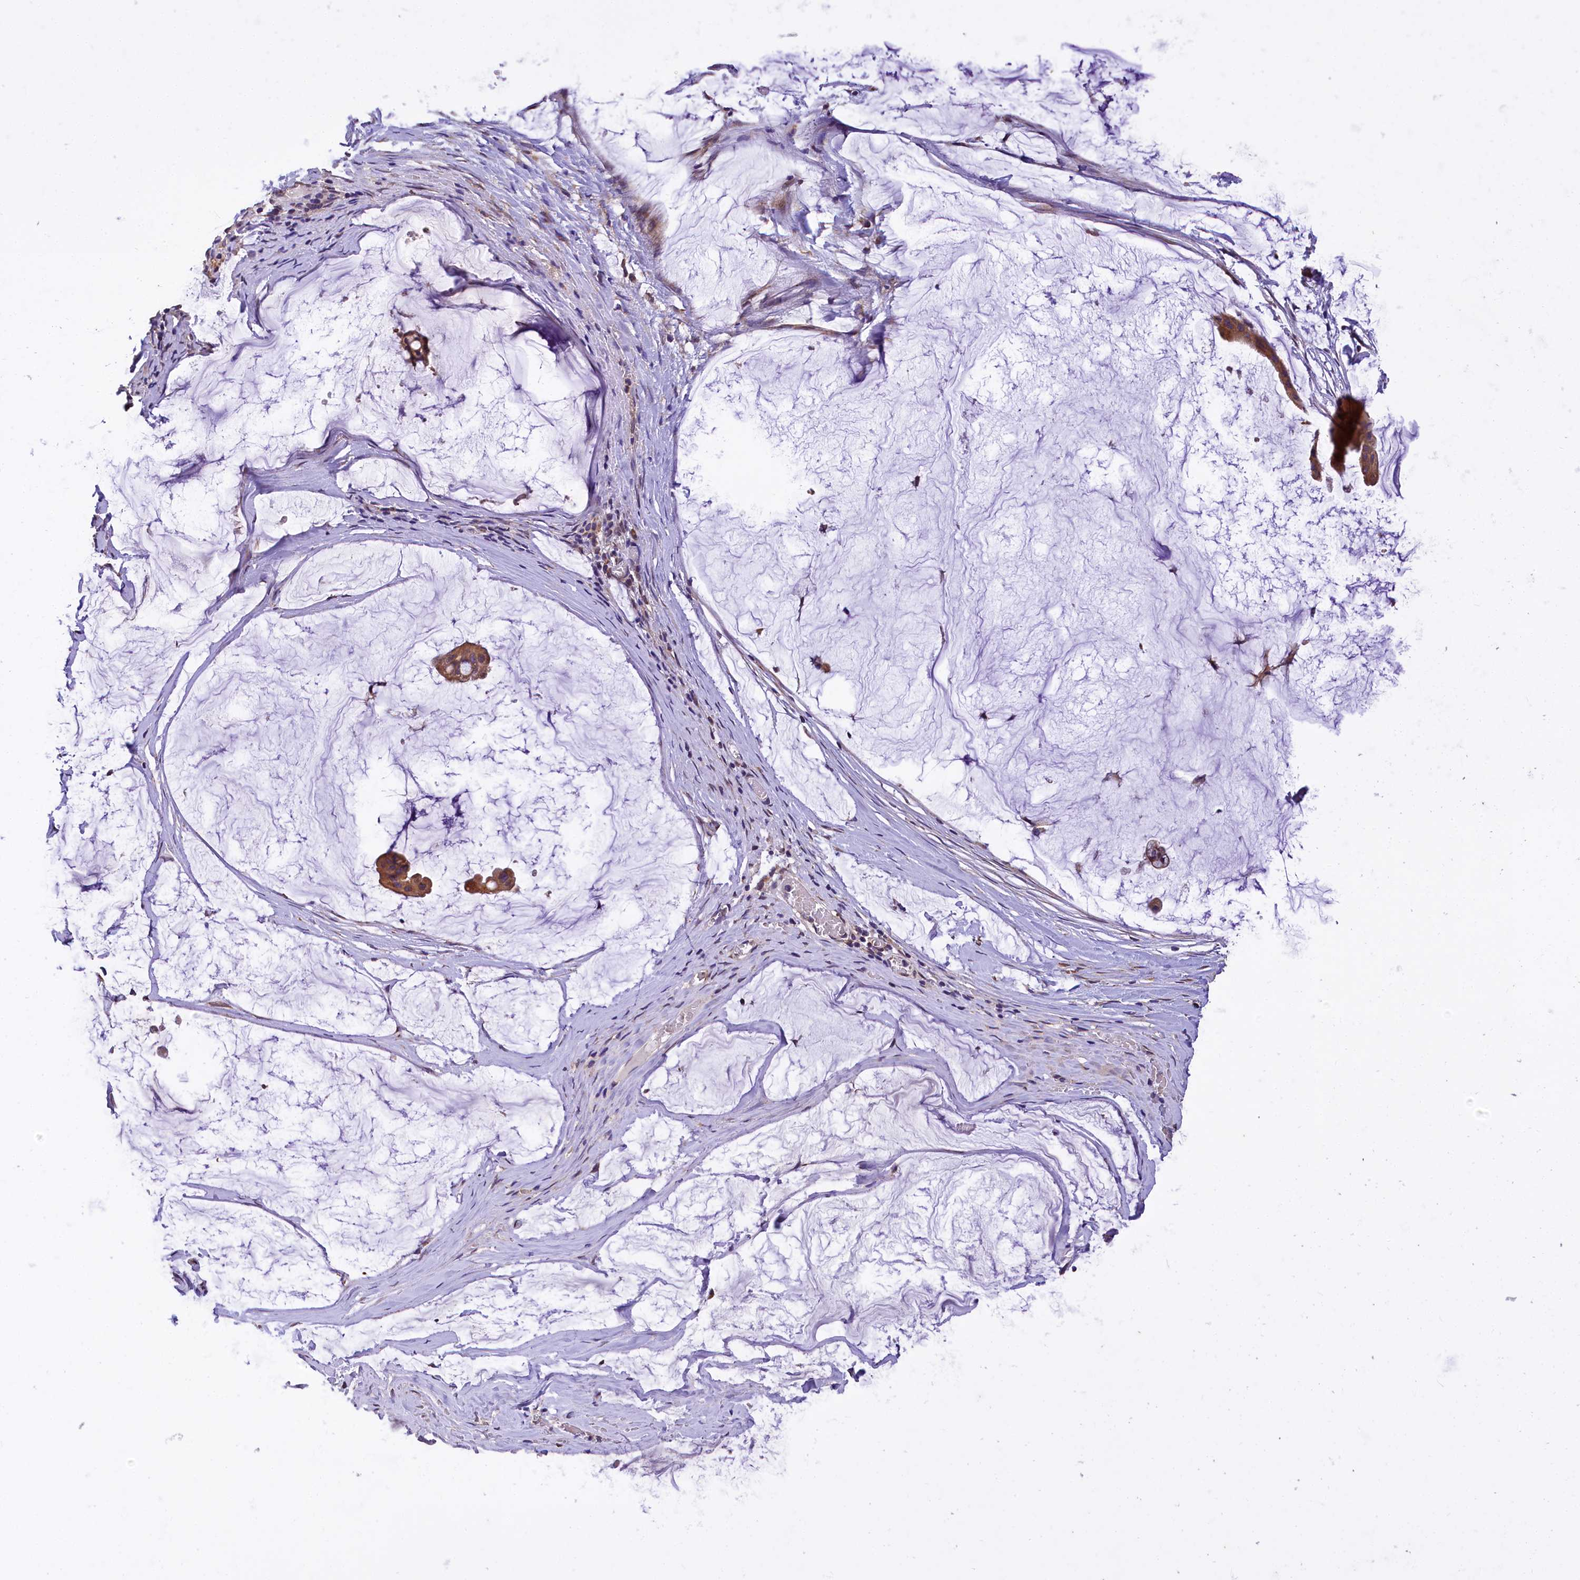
{"staining": {"intensity": "strong", "quantity": ">75%", "location": "cytoplasmic/membranous"}, "tissue": "ovarian cancer", "cell_type": "Tumor cells", "image_type": "cancer", "snomed": [{"axis": "morphology", "description": "Cystadenocarcinoma, mucinous, NOS"}, {"axis": "topography", "description": "Ovary"}], "caption": "The histopathology image shows a brown stain indicating the presence of a protein in the cytoplasmic/membranous of tumor cells in ovarian cancer.", "gene": "SUPV3L1", "patient": {"sex": "female", "age": 73}}